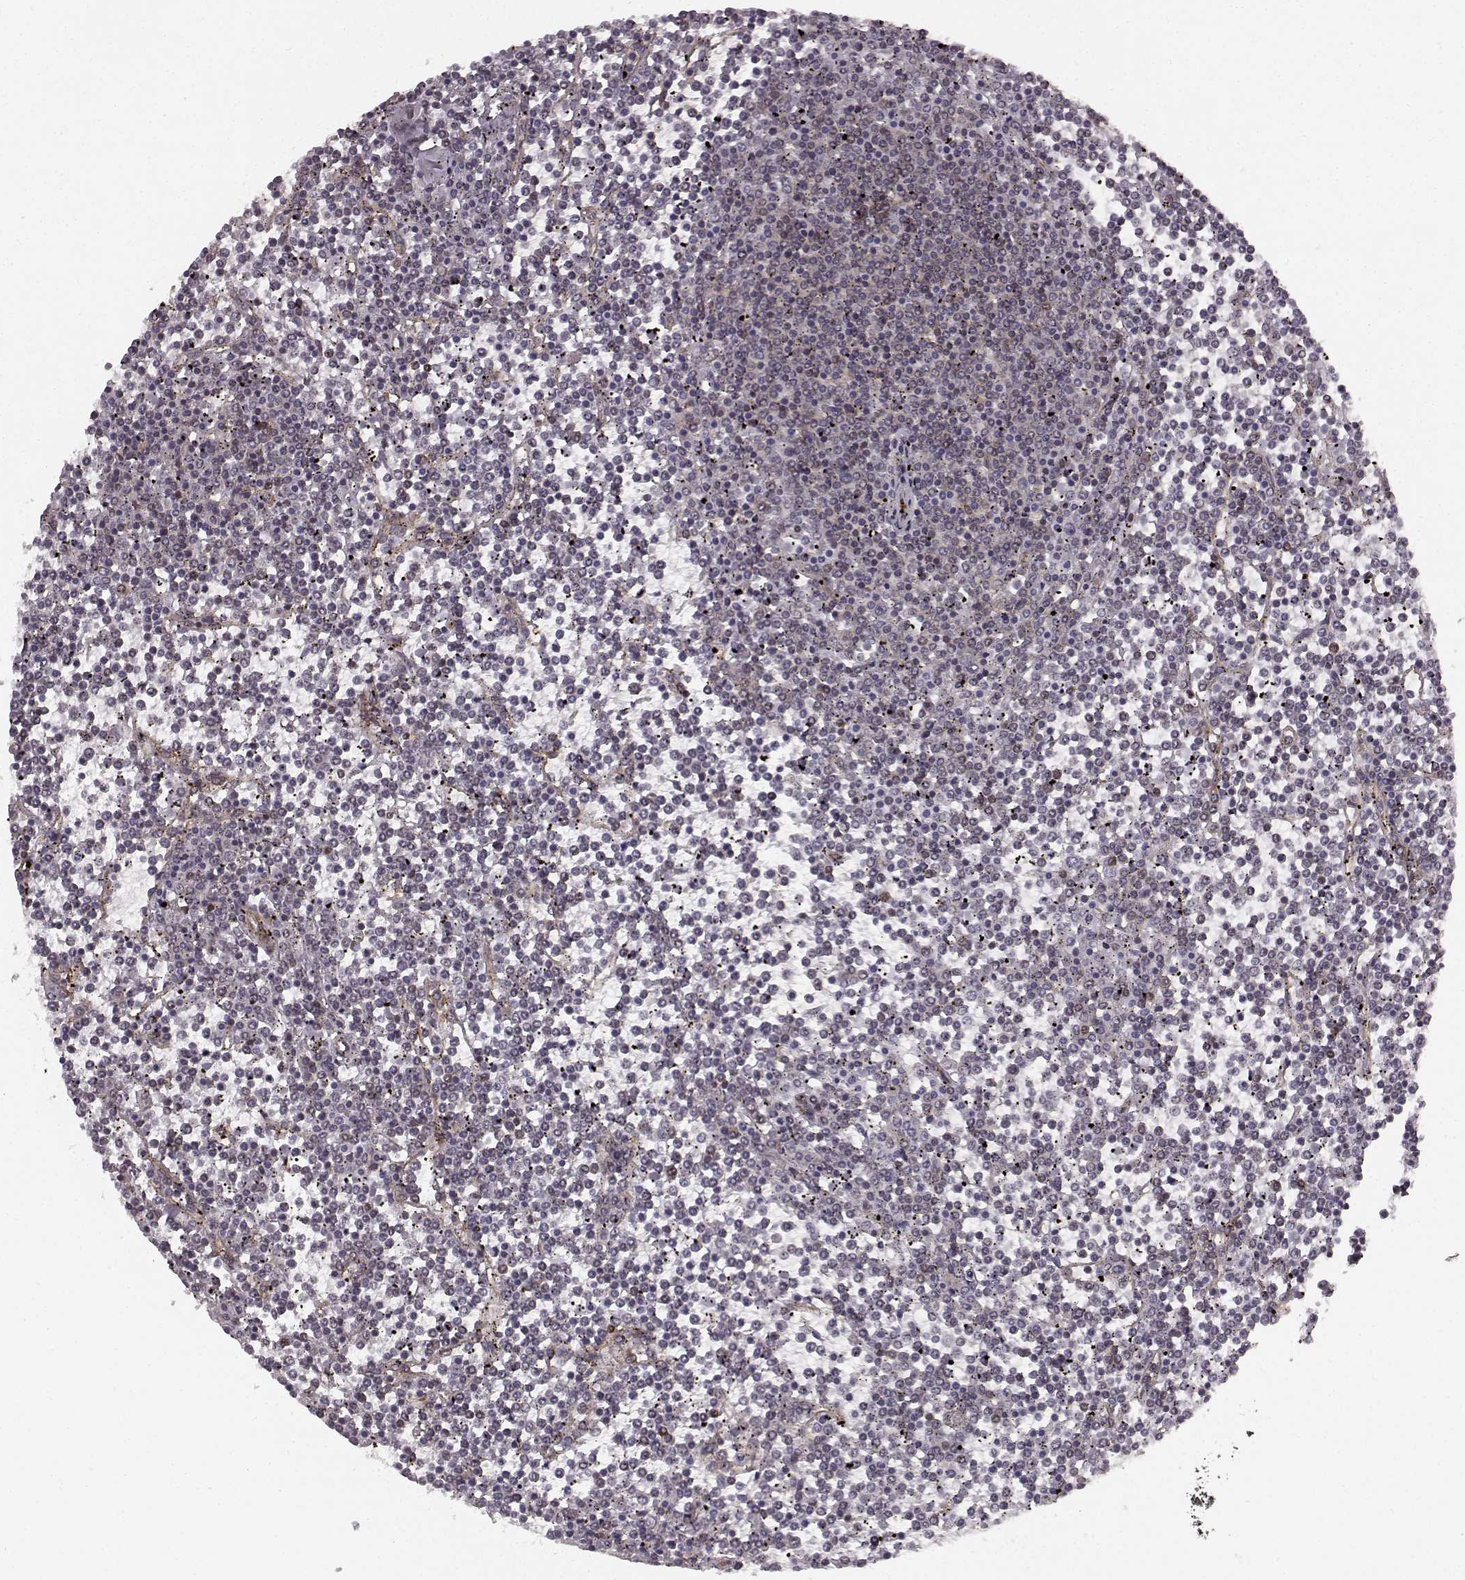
{"staining": {"intensity": "negative", "quantity": "none", "location": "none"}, "tissue": "lymphoma", "cell_type": "Tumor cells", "image_type": "cancer", "snomed": [{"axis": "morphology", "description": "Malignant lymphoma, non-Hodgkin's type, Low grade"}, {"axis": "topography", "description": "Spleen"}], "caption": "This histopathology image is of low-grade malignant lymphoma, non-Hodgkin's type stained with IHC to label a protein in brown with the nuclei are counter-stained blue. There is no expression in tumor cells.", "gene": "TMEM14A", "patient": {"sex": "female", "age": 19}}